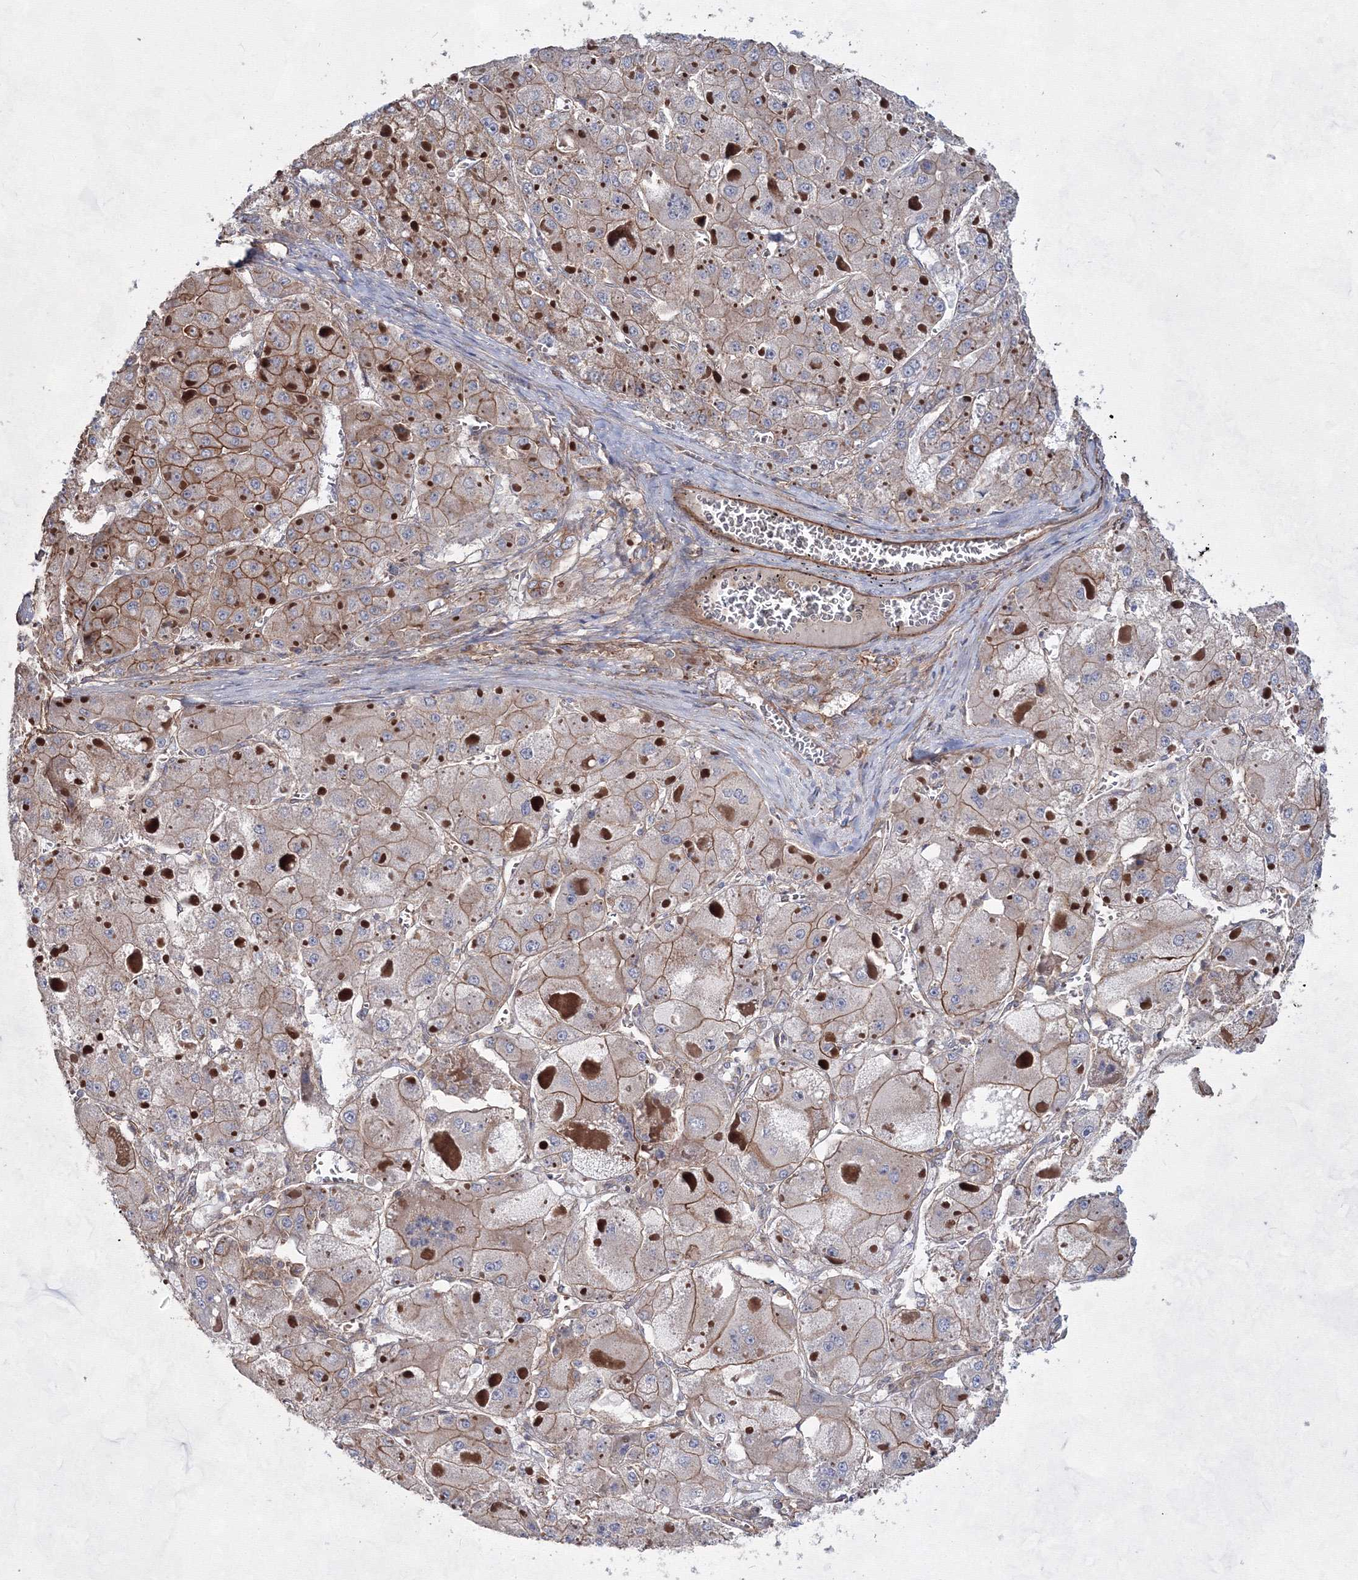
{"staining": {"intensity": "moderate", "quantity": ">75%", "location": "cytoplasmic/membranous"}, "tissue": "liver cancer", "cell_type": "Tumor cells", "image_type": "cancer", "snomed": [{"axis": "morphology", "description": "Carcinoma, Hepatocellular, NOS"}, {"axis": "topography", "description": "Liver"}], "caption": "Liver hepatocellular carcinoma stained for a protein (brown) shows moderate cytoplasmic/membranous positive staining in about >75% of tumor cells.", "gene": "EXOC6", "patient": {"sex": "female", "age": 73}}